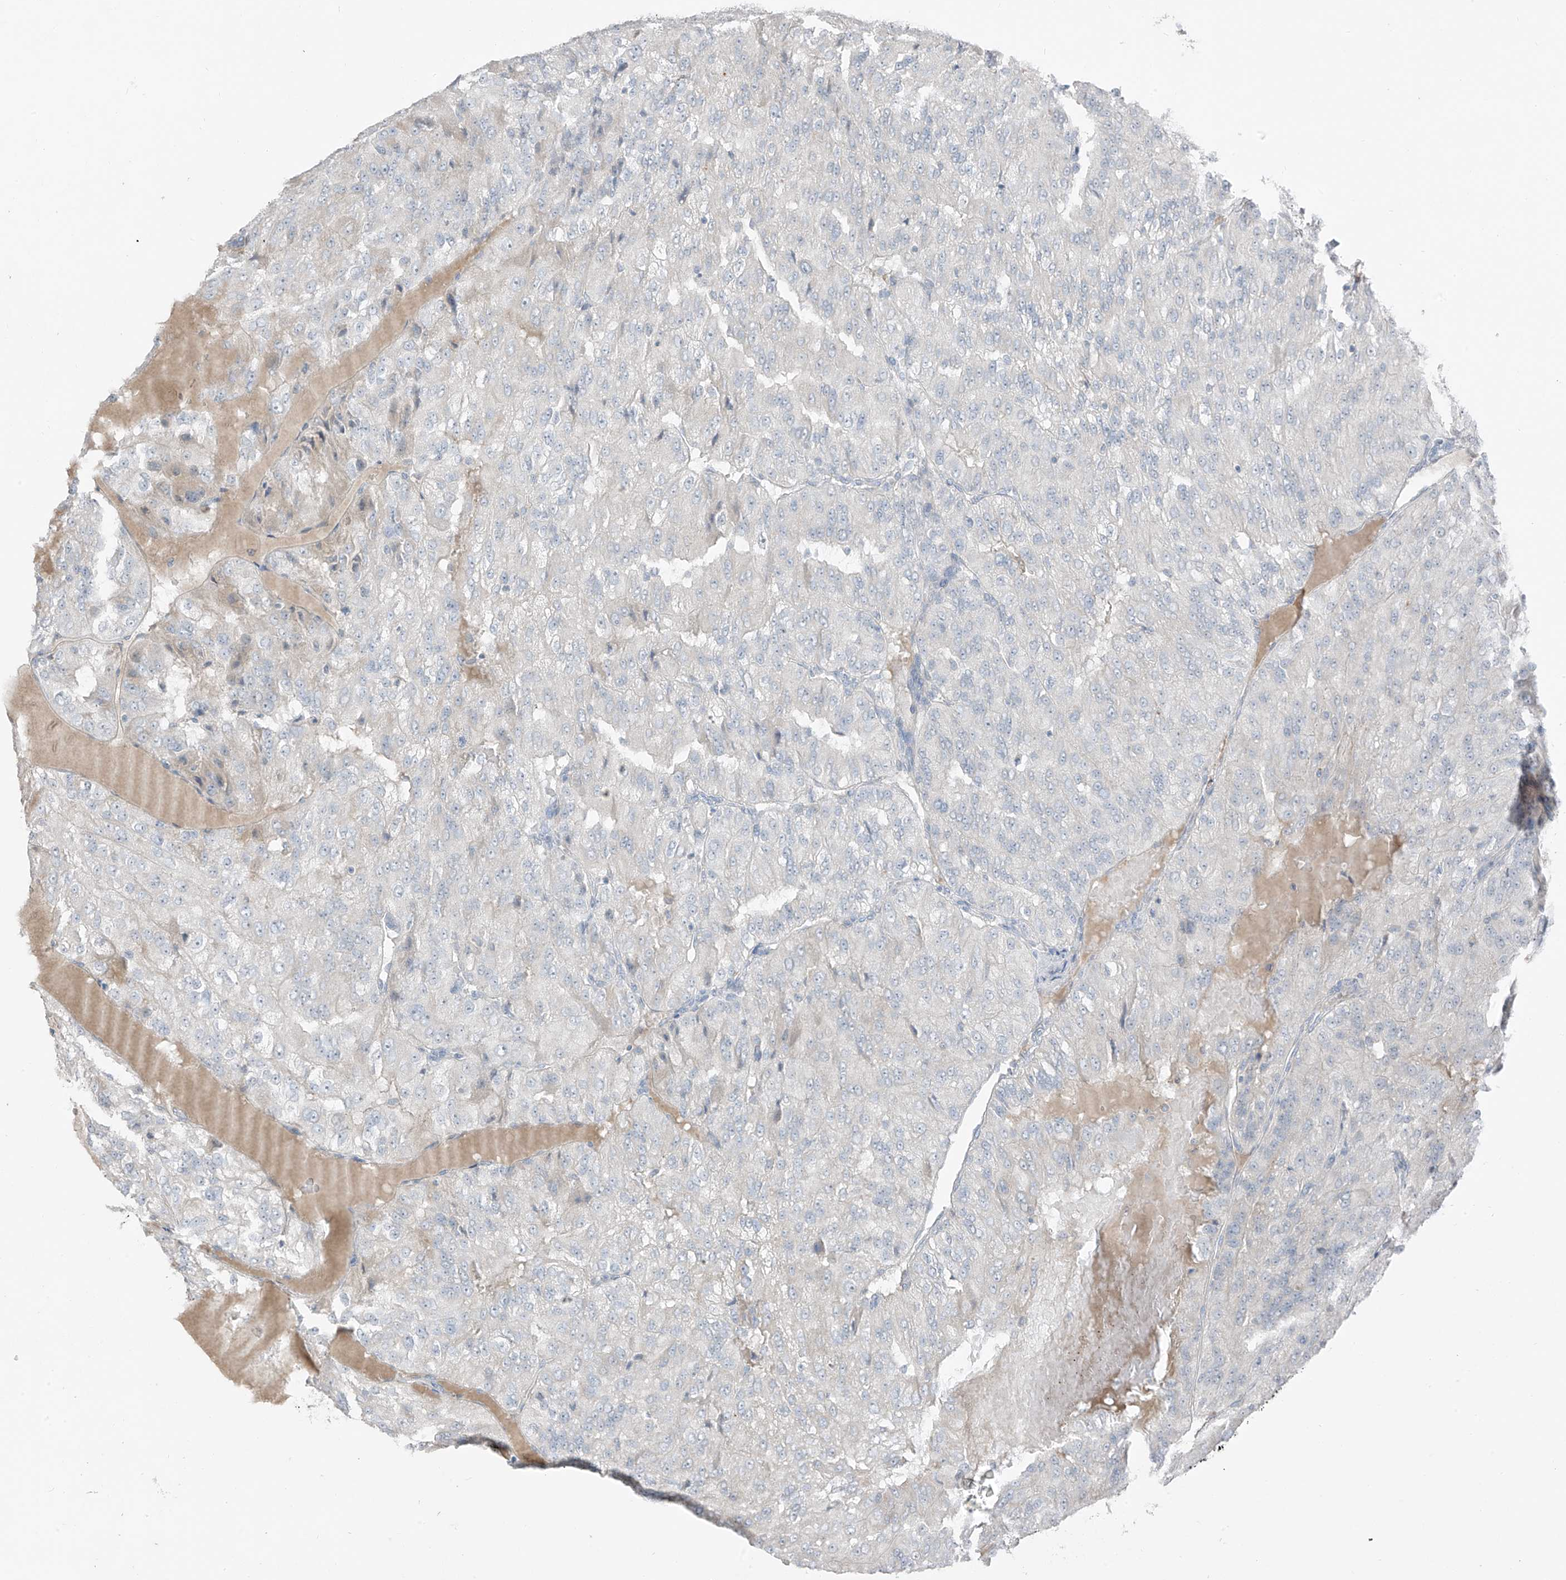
{"staining": {"intensity": "negative", "quantity": "none", "location": "none"}, "tissue": "renal cancer", "cell_type": "Tumor cells", "image_type": "cancer", "snomed": [{"axis": "morphology", "description": "Adenocarcinoma, NOS"}, {"axis": "topography", "description": "Kidney"}], "caption": "The photomicrograph demonstrates no significant positivity in tumor cells of renal adenocarcinoma.", "gene": "PRDM6", "patient": {"sex": "female", "age": 63}}